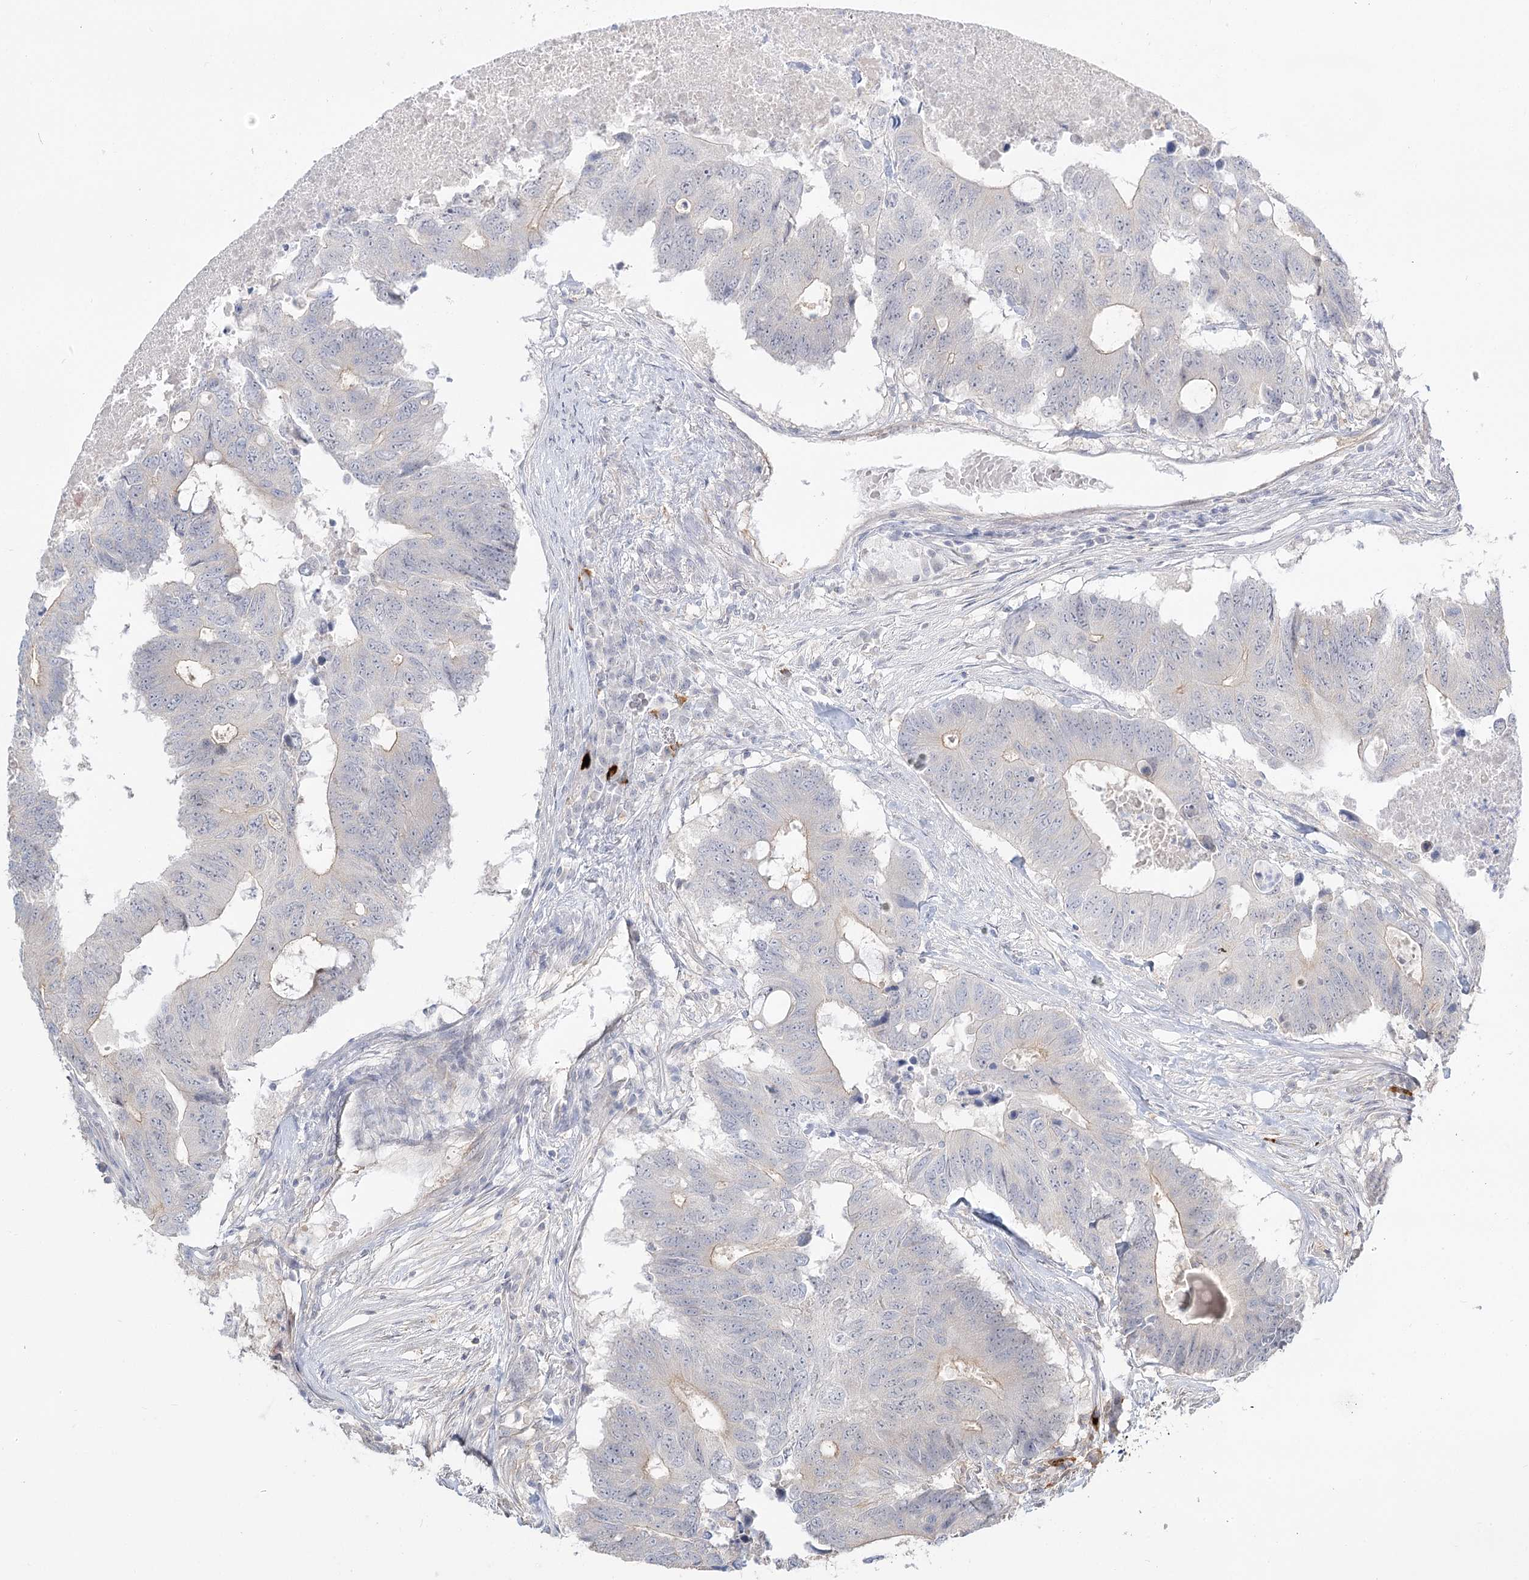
{"staining": {"intensity": "negative", "quantity": "none", "location": "none"}, "tissue": "colorectal cancer", "cell_type": "Tumor cells", "image_type": "cancer", "snomed": [{"axis": "morphology", "description": "Adenocarcinoma, NOS"}, {"axis": "topography", "description": "Colon"}], "caption": "IHC photomicrograph of neoplastic tissue: colorectal cancer stained with DAB demonstrates no significant protein expression in tumor cells. (DAB immunohistochemistry (IHC) with hematoxylin counter stain).", "gene": "GUCY2C", "patient": {"sex": "male", "age": 71}}